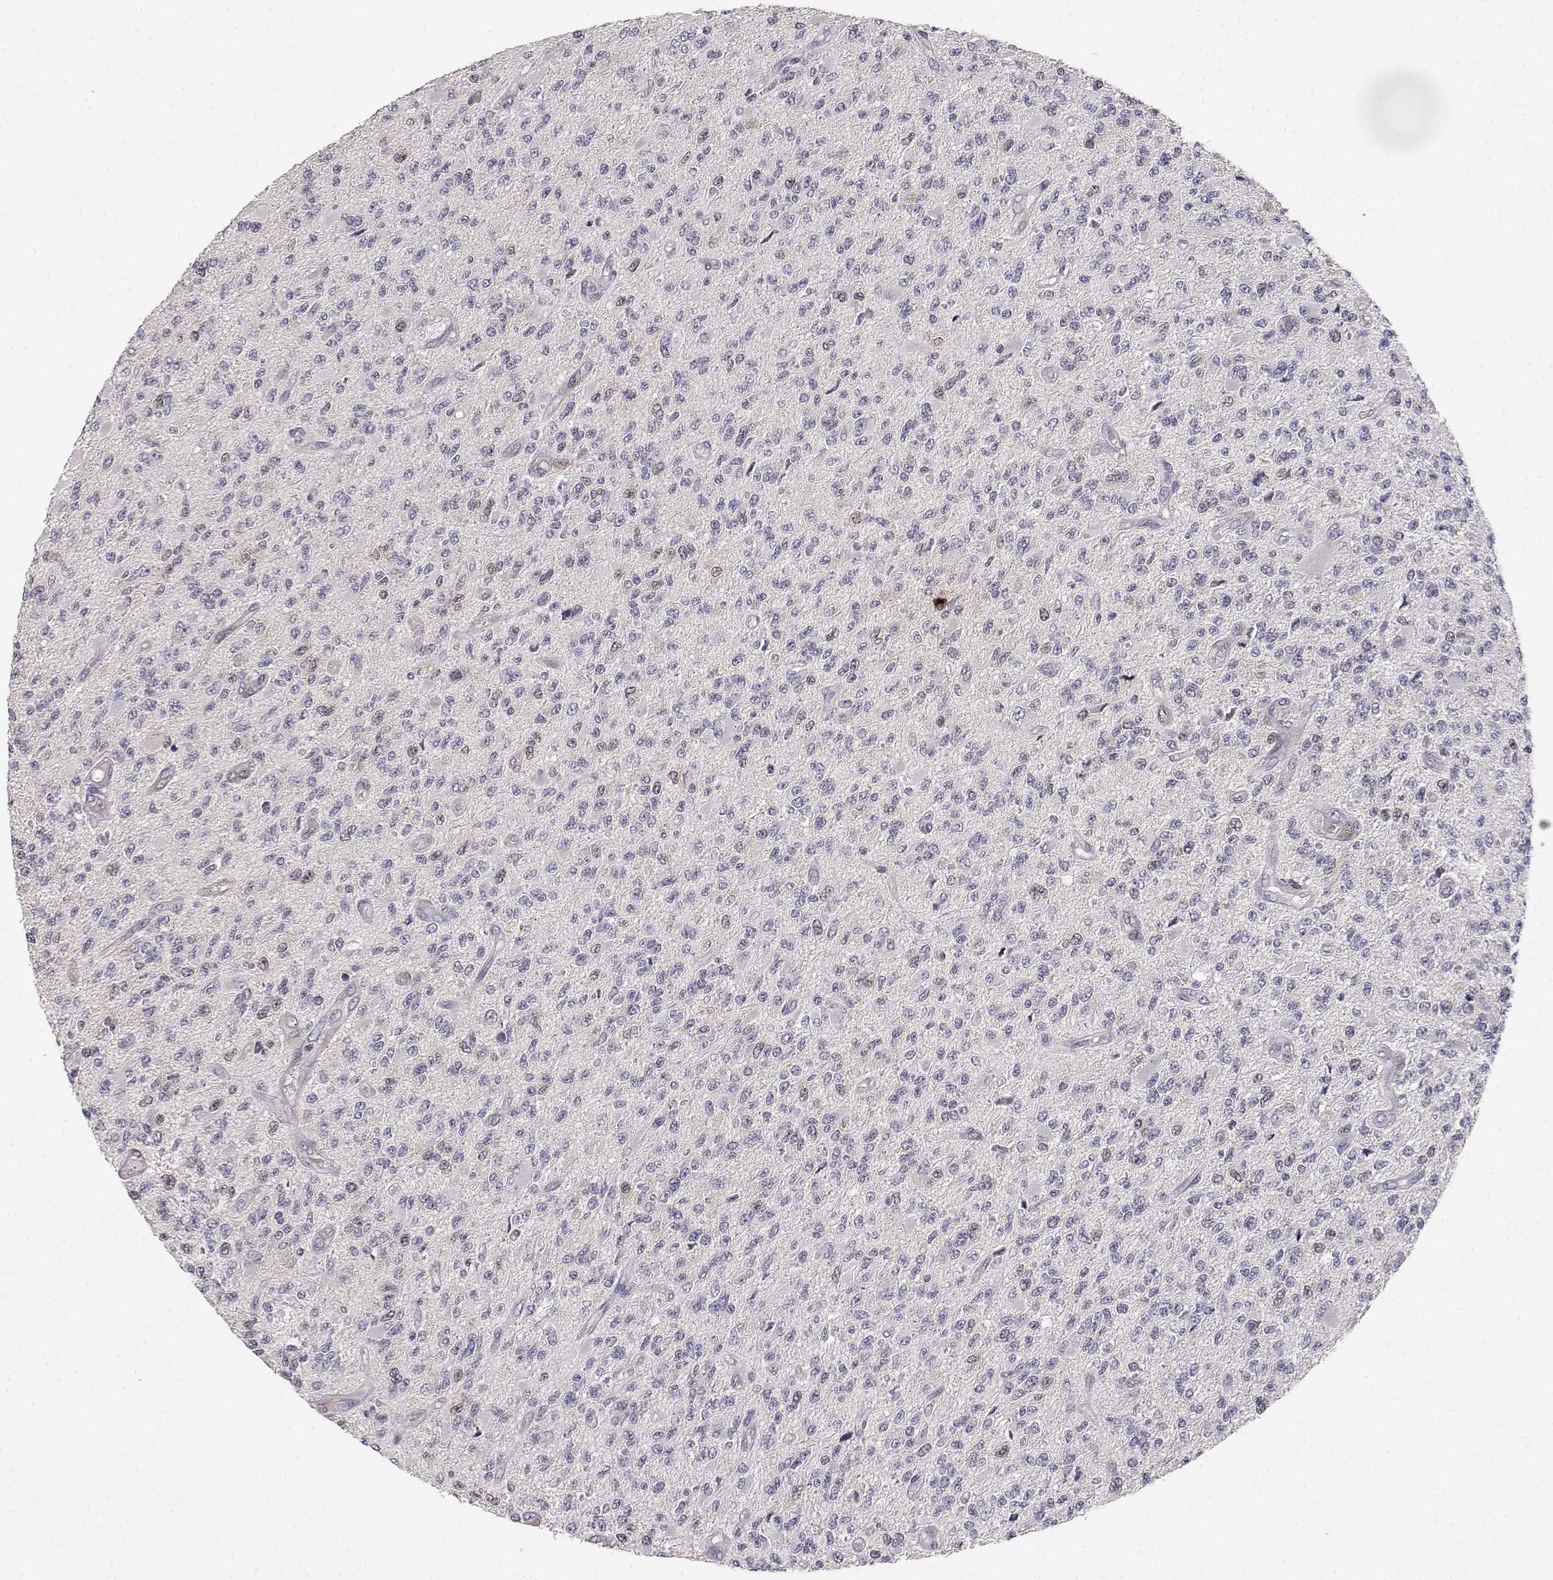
{"staining": {"intensity": "negative", "quantity": "none", "location": "none"}, "tissue": "glioma", "cell_type": "Tumor cells", "image_type": "cancer", "snomed": [{"axis": "morphology", "description": "Glioma, malignant, High grade"}, {"axis": "topography", "description": "Brain"}], "caption": "Immunohistochemical staining of malignant high-grade glioma demonstrates no significant positivity in tumor cells. (DAB (3,3'-diaminobenzidine) immunohistochemistry, high magnification).", "gene": "RAD51", "patient": {"sex": "female", "age": 63}}